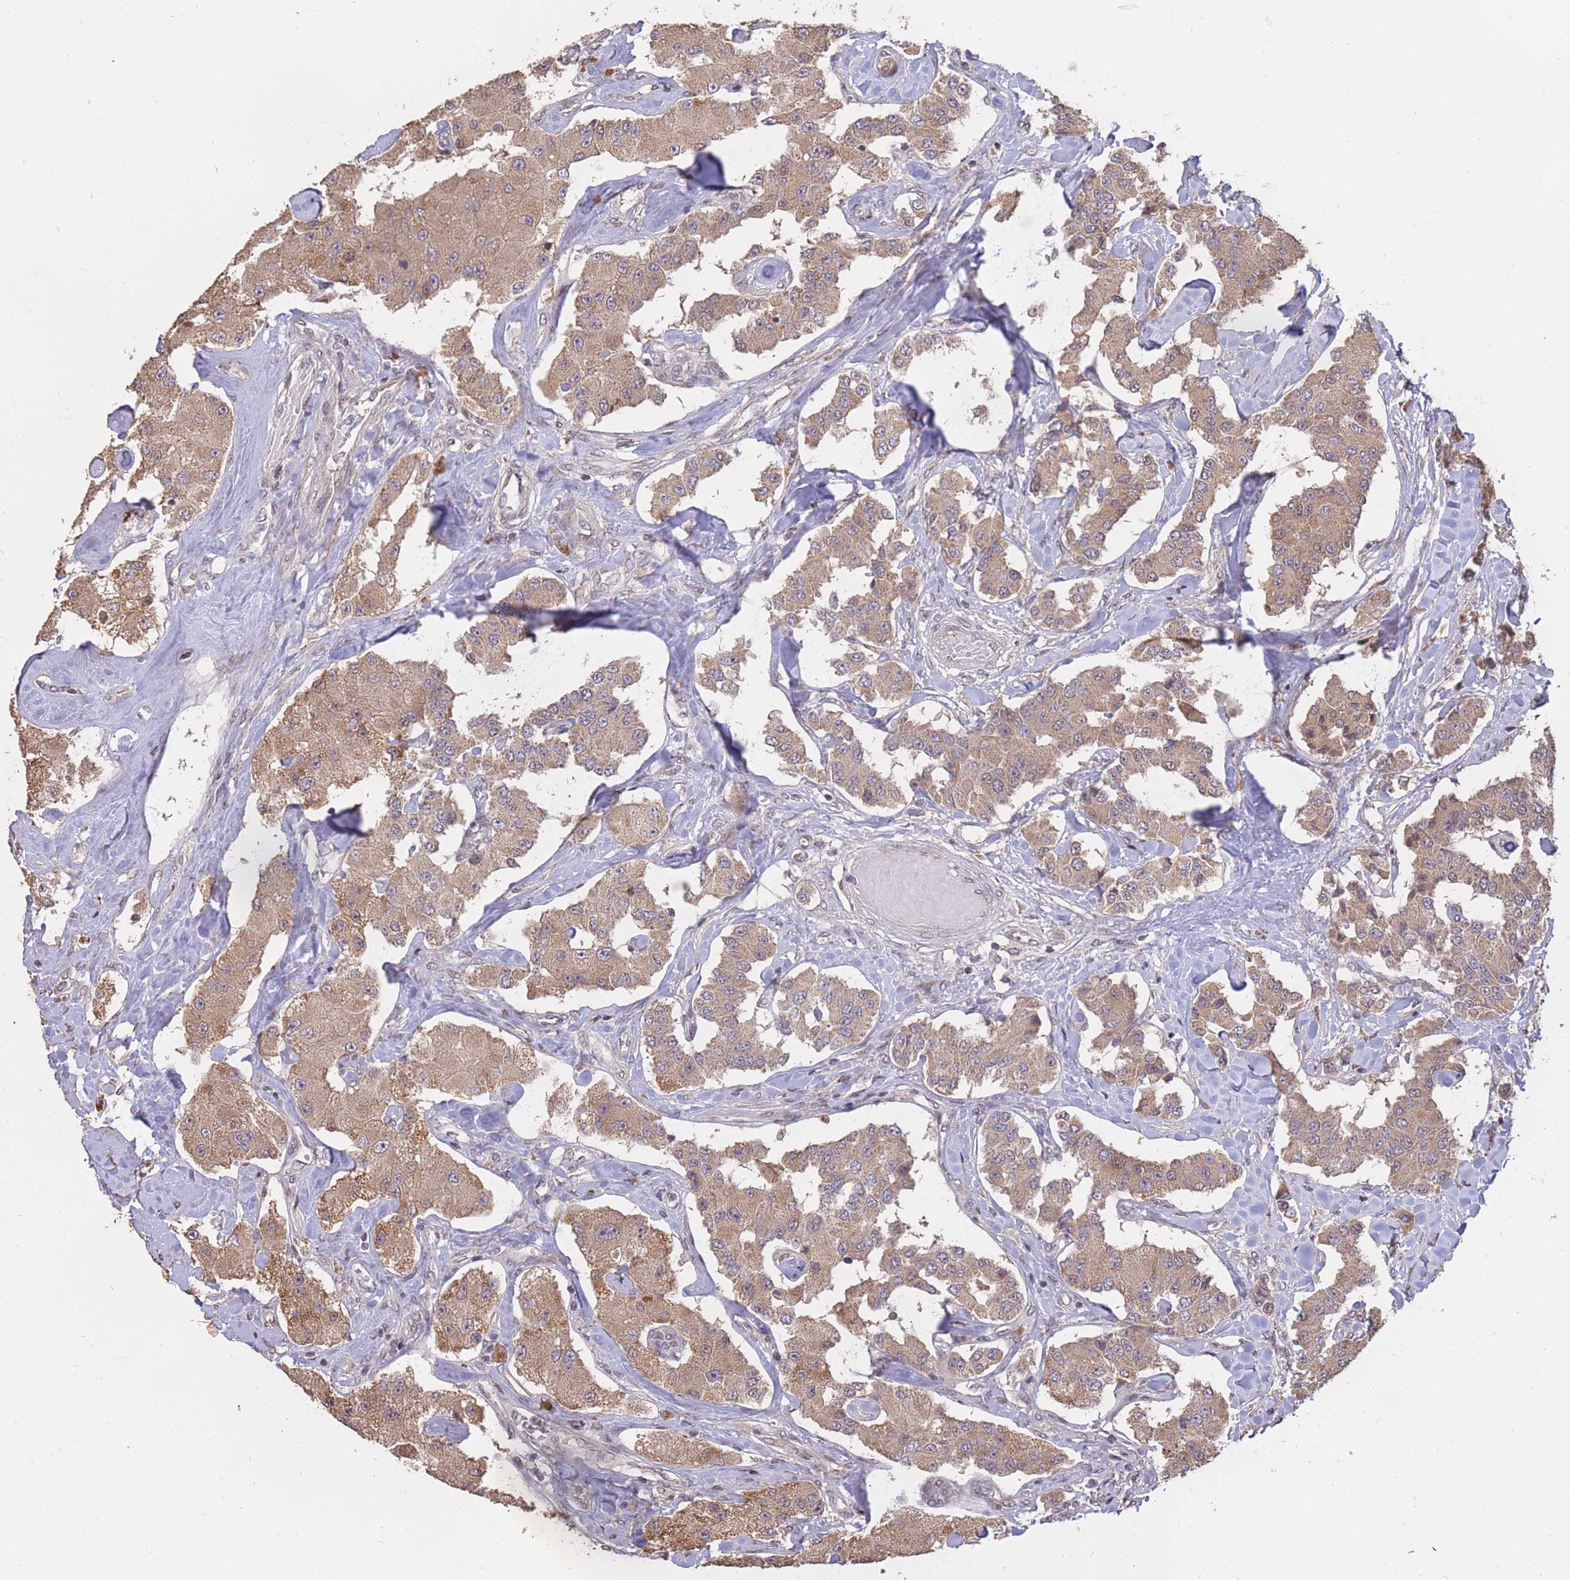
{"staining": {"intensity": "moderate", "quantity": ">75%", "location": "cytoplasmic/membranous"}, "tissue": "carcinoid", "cell_type": "Tumor cells", "image_type": "cancer", "snomed": [{"axis": "morphology", "description": "Carcinoid, malignant, NOS"}, {"axis": "topography", "description": "Pancreas"}], "caption": "The photomicrograph demonstrates immunohistochemical staining of carcinoid (malignant). There is moderate cytoplasmic/membranous positivity is seen in about >75% of tumor cells.", "gene": "RGS14", "patient": {"sex": "male", "age": 41}}